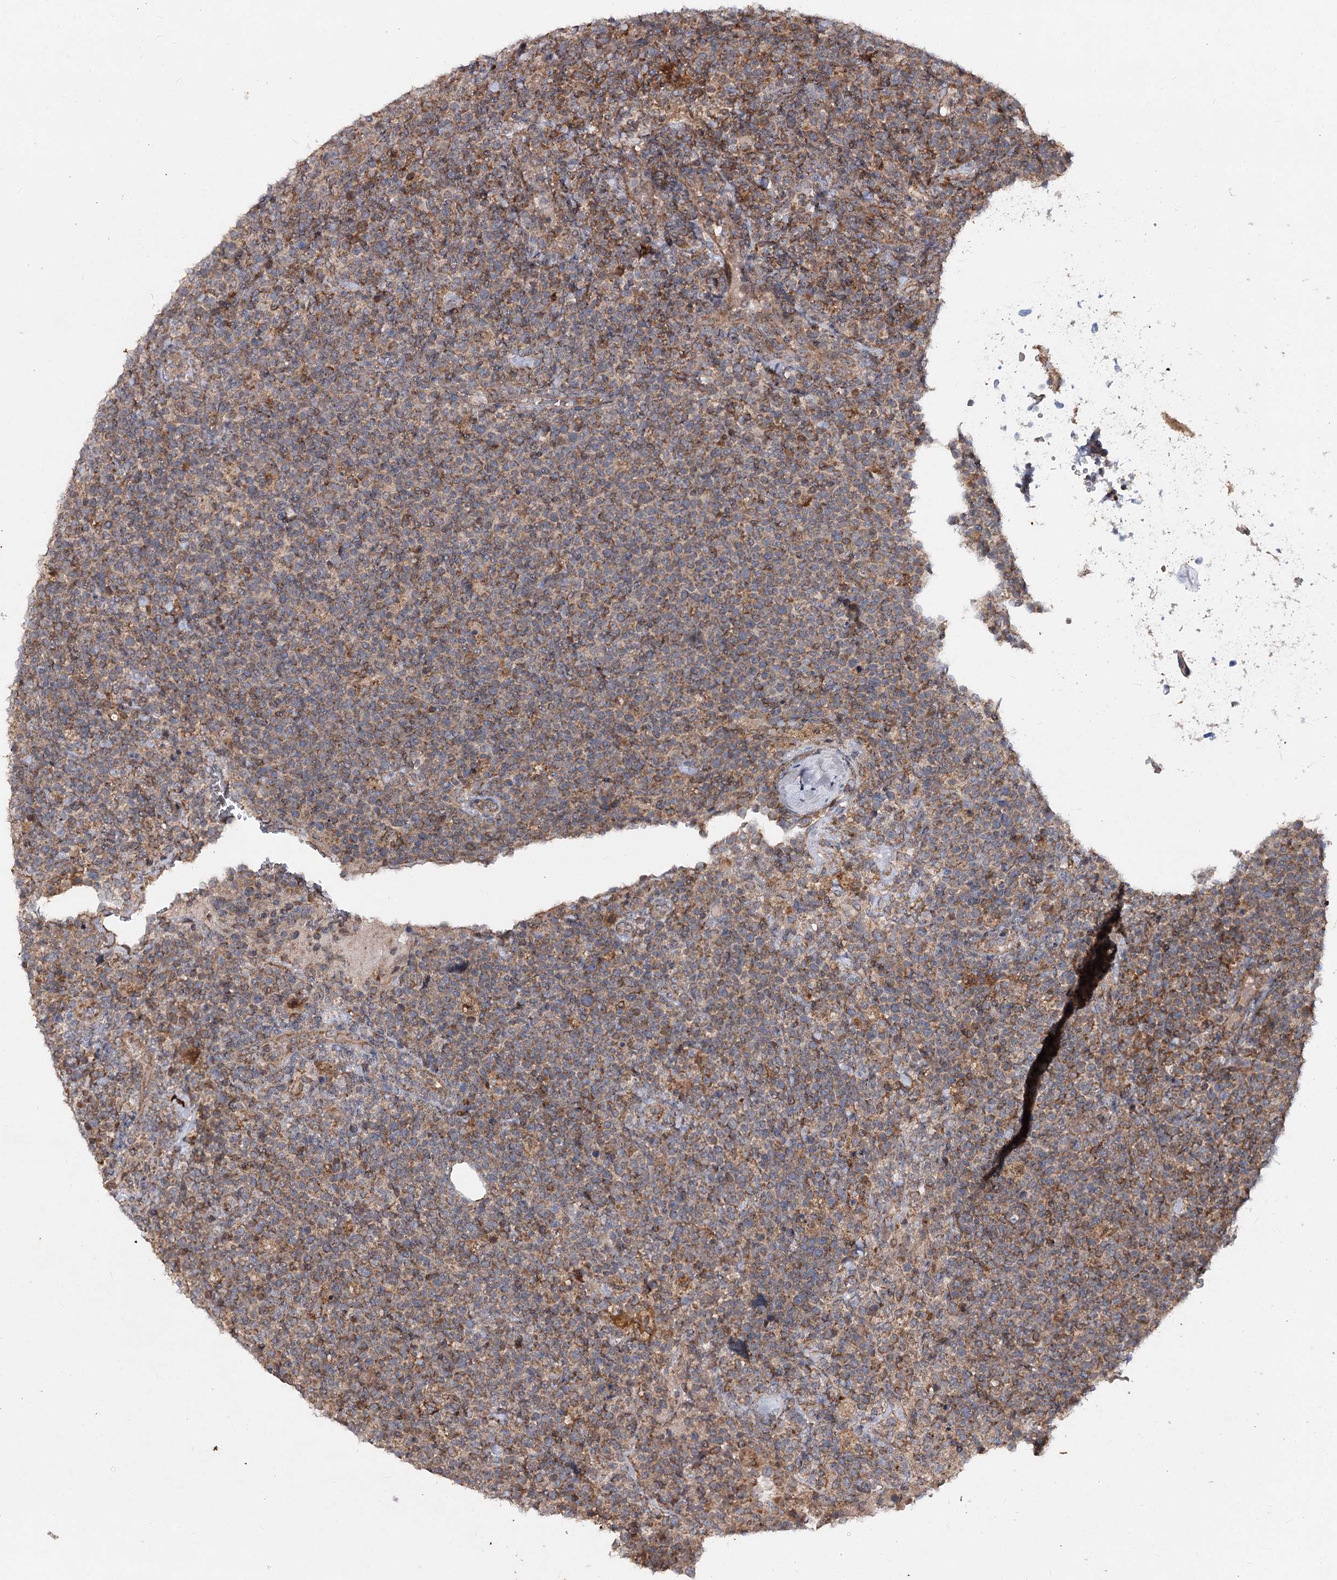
{"staining": {"intensity": "weak", "quantity": ">75%", "location": "cytoplasmic/membranous"}, "tissue": "lymphoma", "cell_type": "Tumor cells", "image_type": "cancer", "snomed": [{"axis": "morphology", "description": "Malignant lymphoma, non-Hodgkin's type, High grade"}, {"axis": "topography", "description": "Lymph node"}], "caption": "This image reveals malignant lymphoma, non-Hodgkin's type (high-grade) stained with IHC to label a protein in brown. The cytoplasmic/membranous of tumor cells show weak positivity for the protein. Nuclei are counter-stained blue.", "gene": "MINDY3", "patient": {"sex": "male", "age": 61}}